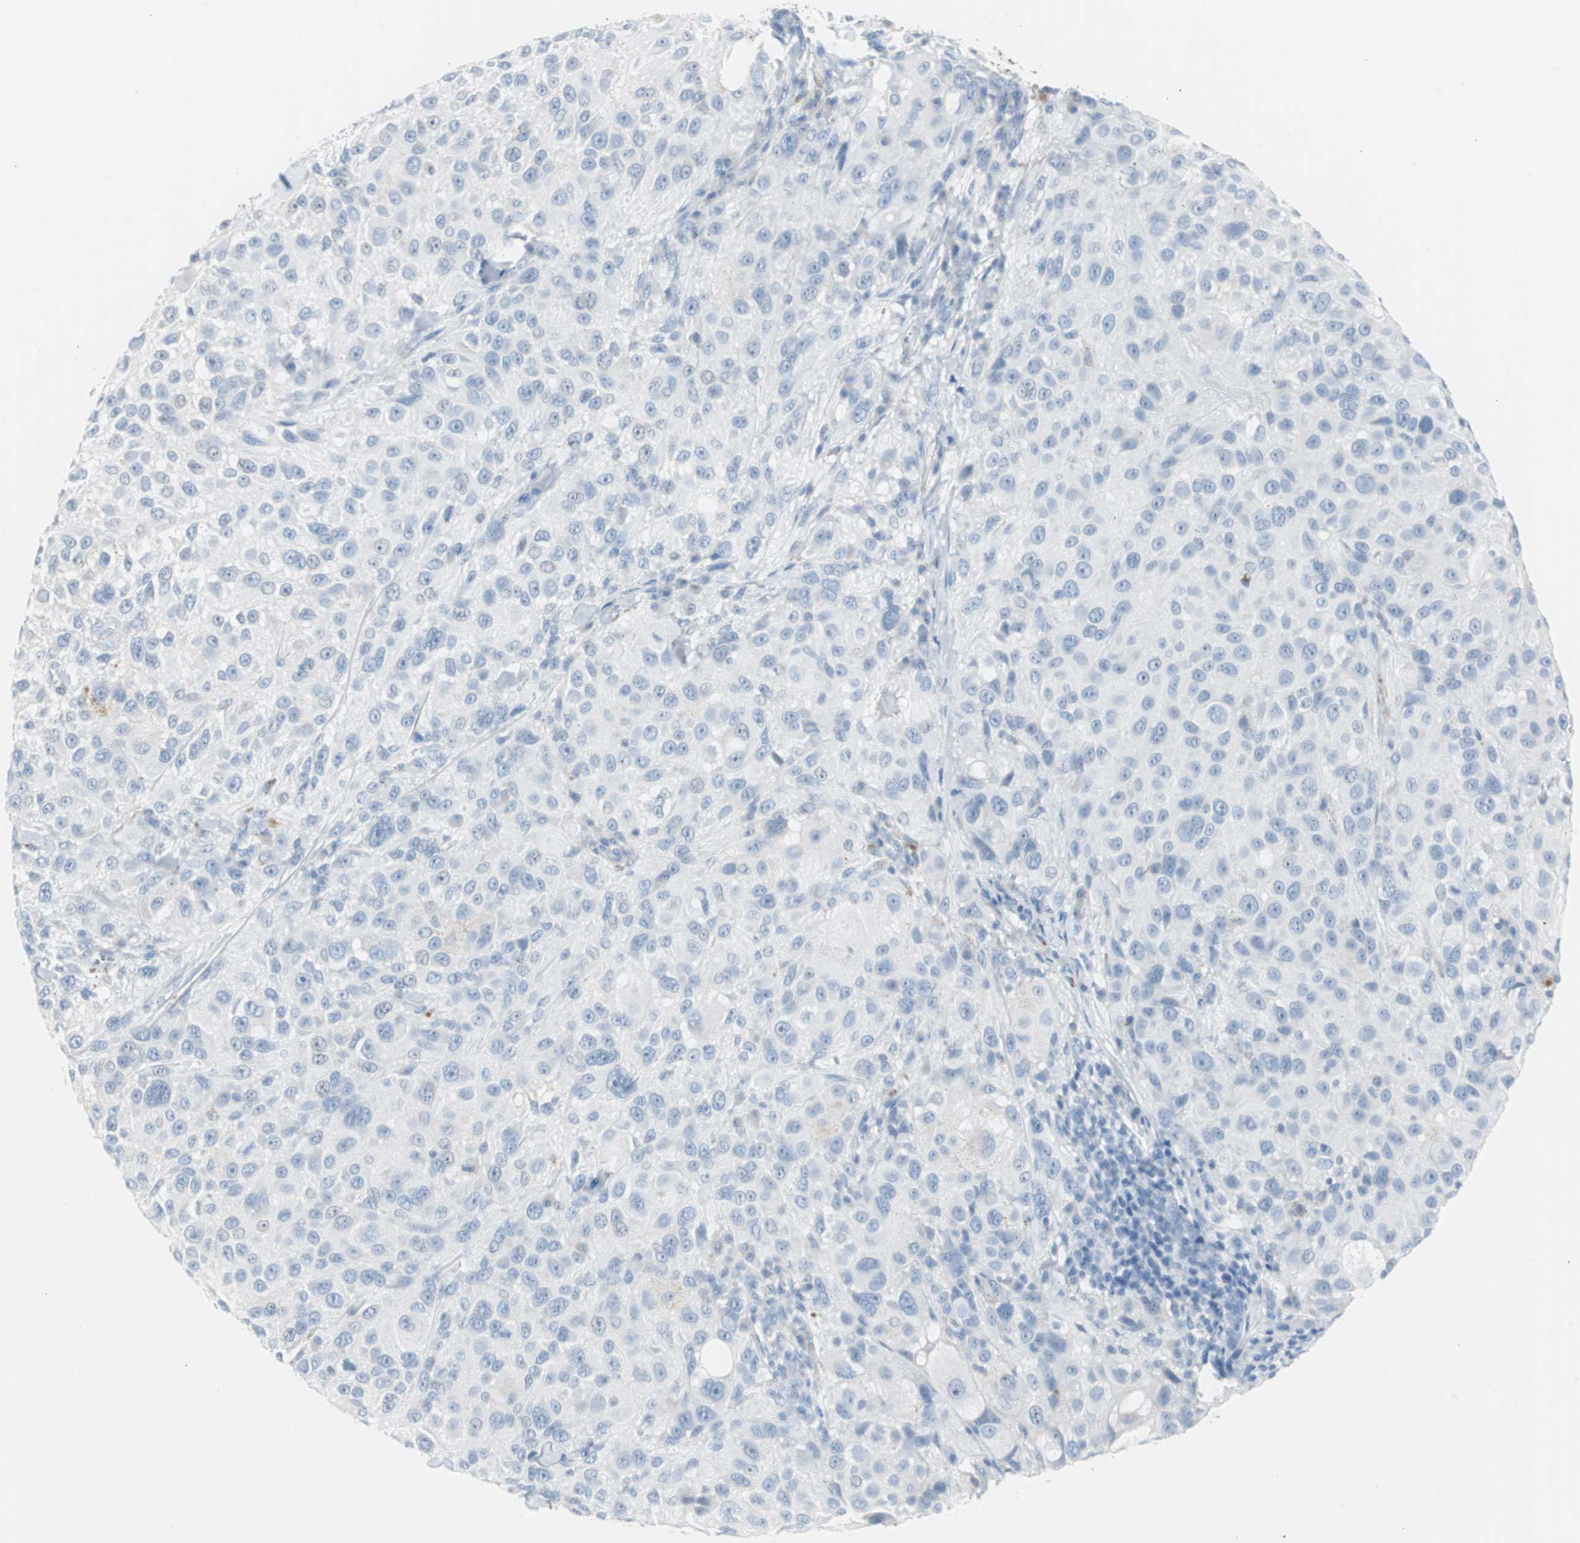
{"staining": {"intensity": "negative", "quantity": "none", "location": "none"}, "tissue": "melanoma", "cell_type": "Tumor cells", "image_type": "cancer", "snomed": [{"axis": "morphology", "description": "Necrosis, NOS"}, {"axis": "morphology", "description": "Malignant melanoma, NOS"}, {"axis": "topography", "description": "Skin"}], "caption": "Melanoma was stained to show a protein in brown. There is no significant expression in tumor cells.", "gene": "S100A7", "patient": {"sex": "female", "age": 87}}